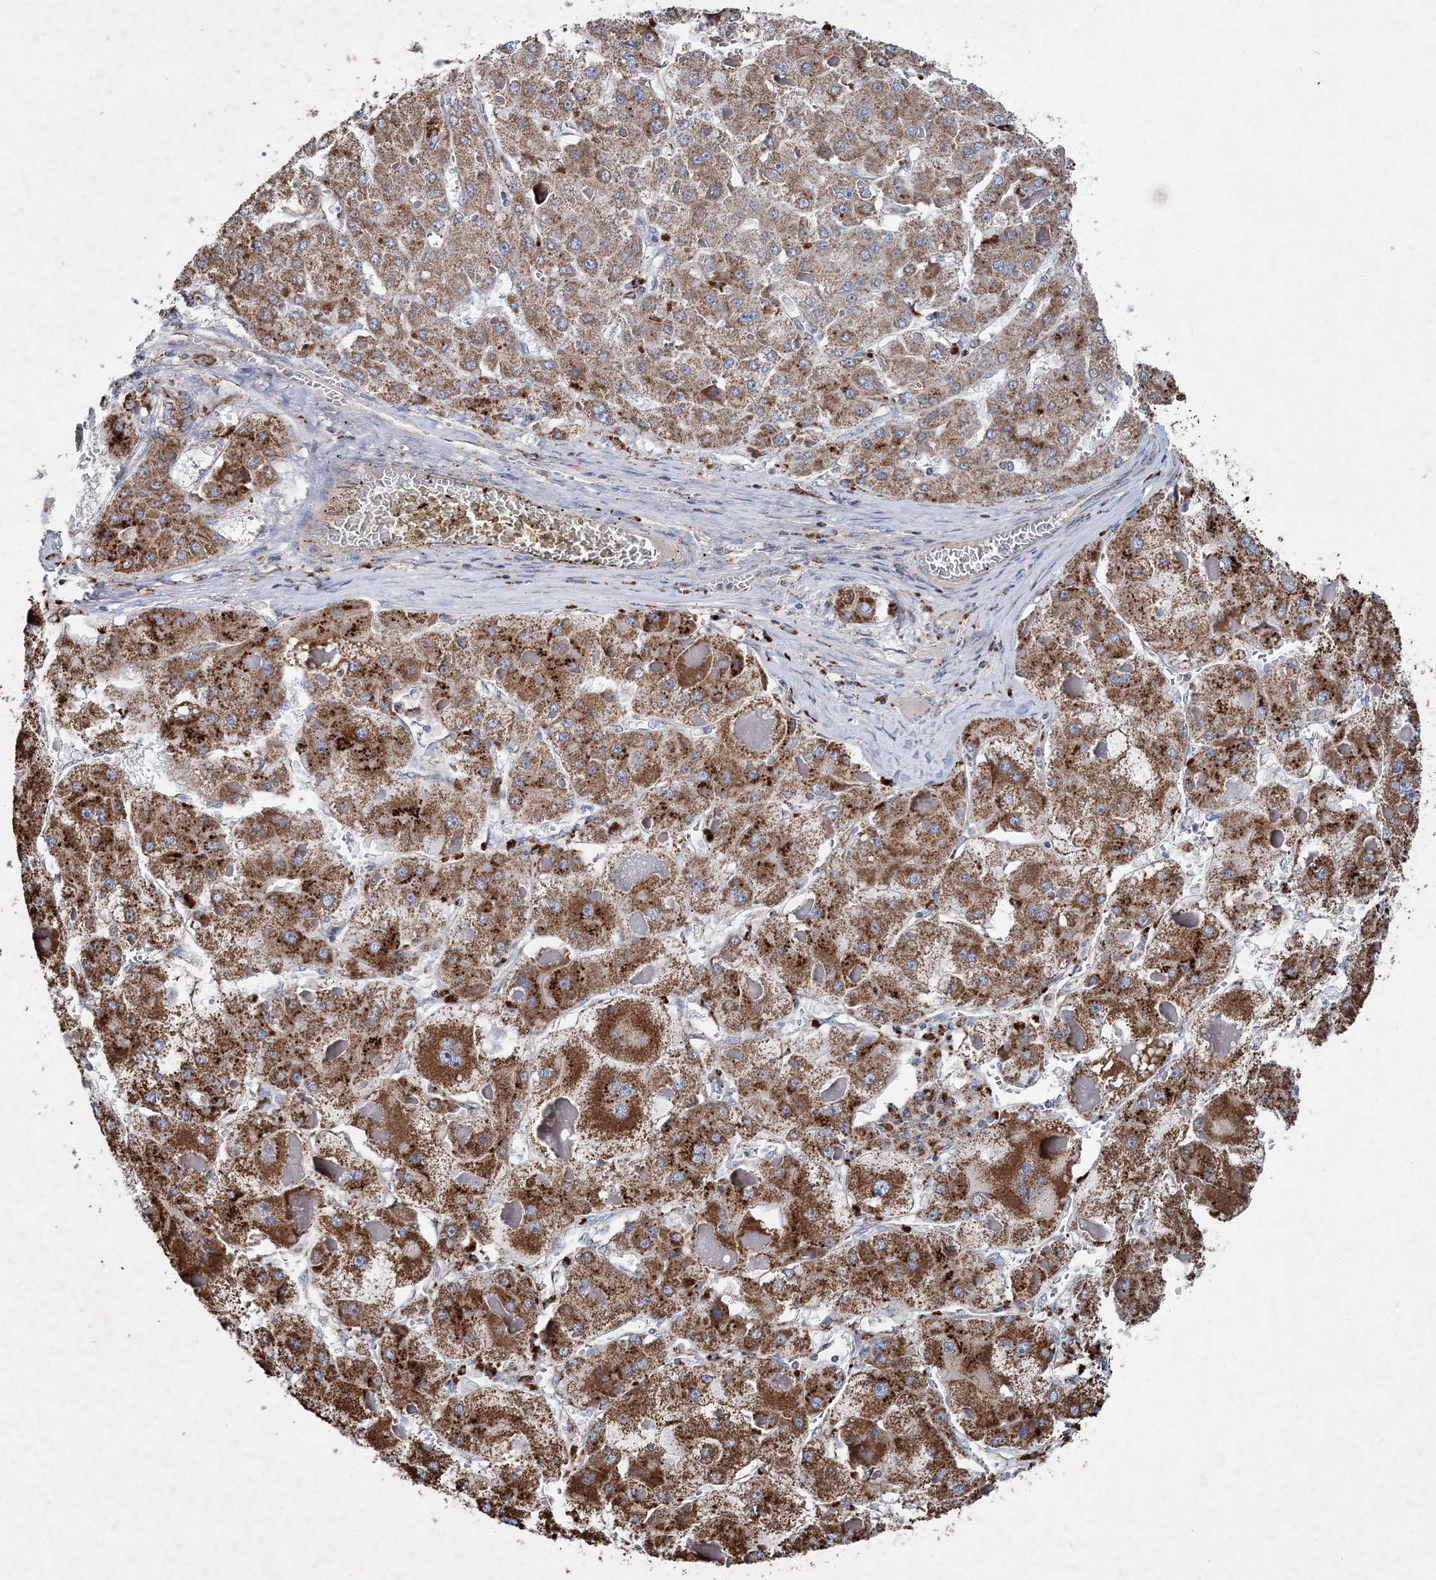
{"staining": {"intensity": "moderate", "quantity": ">75%", "location": "cytoplasmic/membranous"}, "tissue": "liver cancer", "cell_type": "Tumor cells", "image_type": "cancer", "snomed": [{"axis": "morphology", "description": "Carcinoma, Hepatocellular, NOS"}, {"axis": "topography", "description": "Liver"}], "caption": "Protein staining by immunohistochemistry (IHC) exhibits moderate cytoplasmic/membranous expression in approximately >75% of tumor cells in liver cancer (hepatocellular carcinoma).", "gene": "SPAG16", "patient": {"sex": "female", "age": 73}}